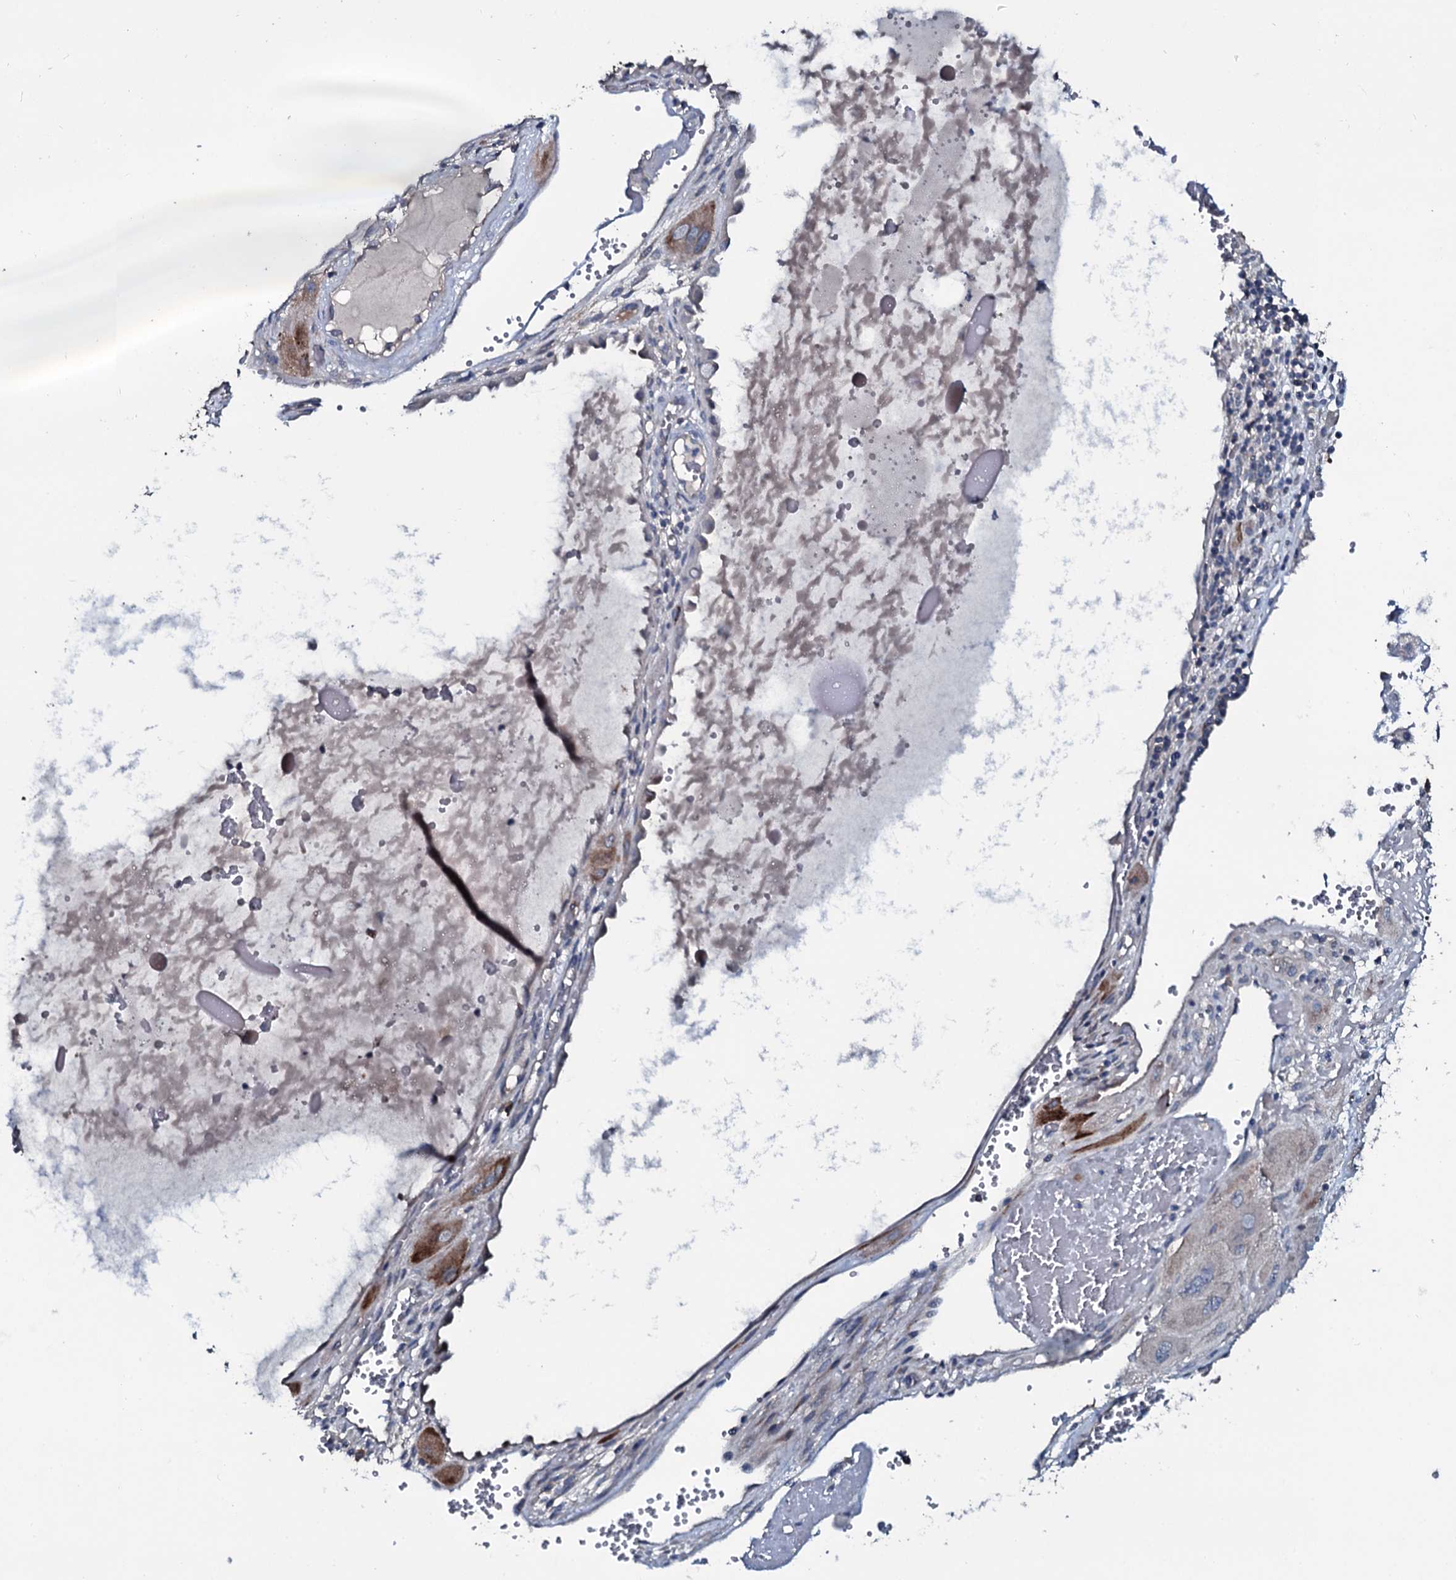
{"staining": {"intensity": "negative", "quantity": "none", "location": "none"}, "tissue": "cervical cancer", "cell_type": "Tumor cells", "image_type": "cancer", "snomed": [{"axis": "morphology", "description": "Squamous cell carcinoma, NOS"}, {"axis": "topography", "description": "Cervix"}], "caption": "Tumor cells show no significant expression in cervical cancer. (DAB immunohistochemistry visualized using brightfield microscopy, high magnification).", "gene": "IL12B", "patient": {"sex": "female", "age": 34}}